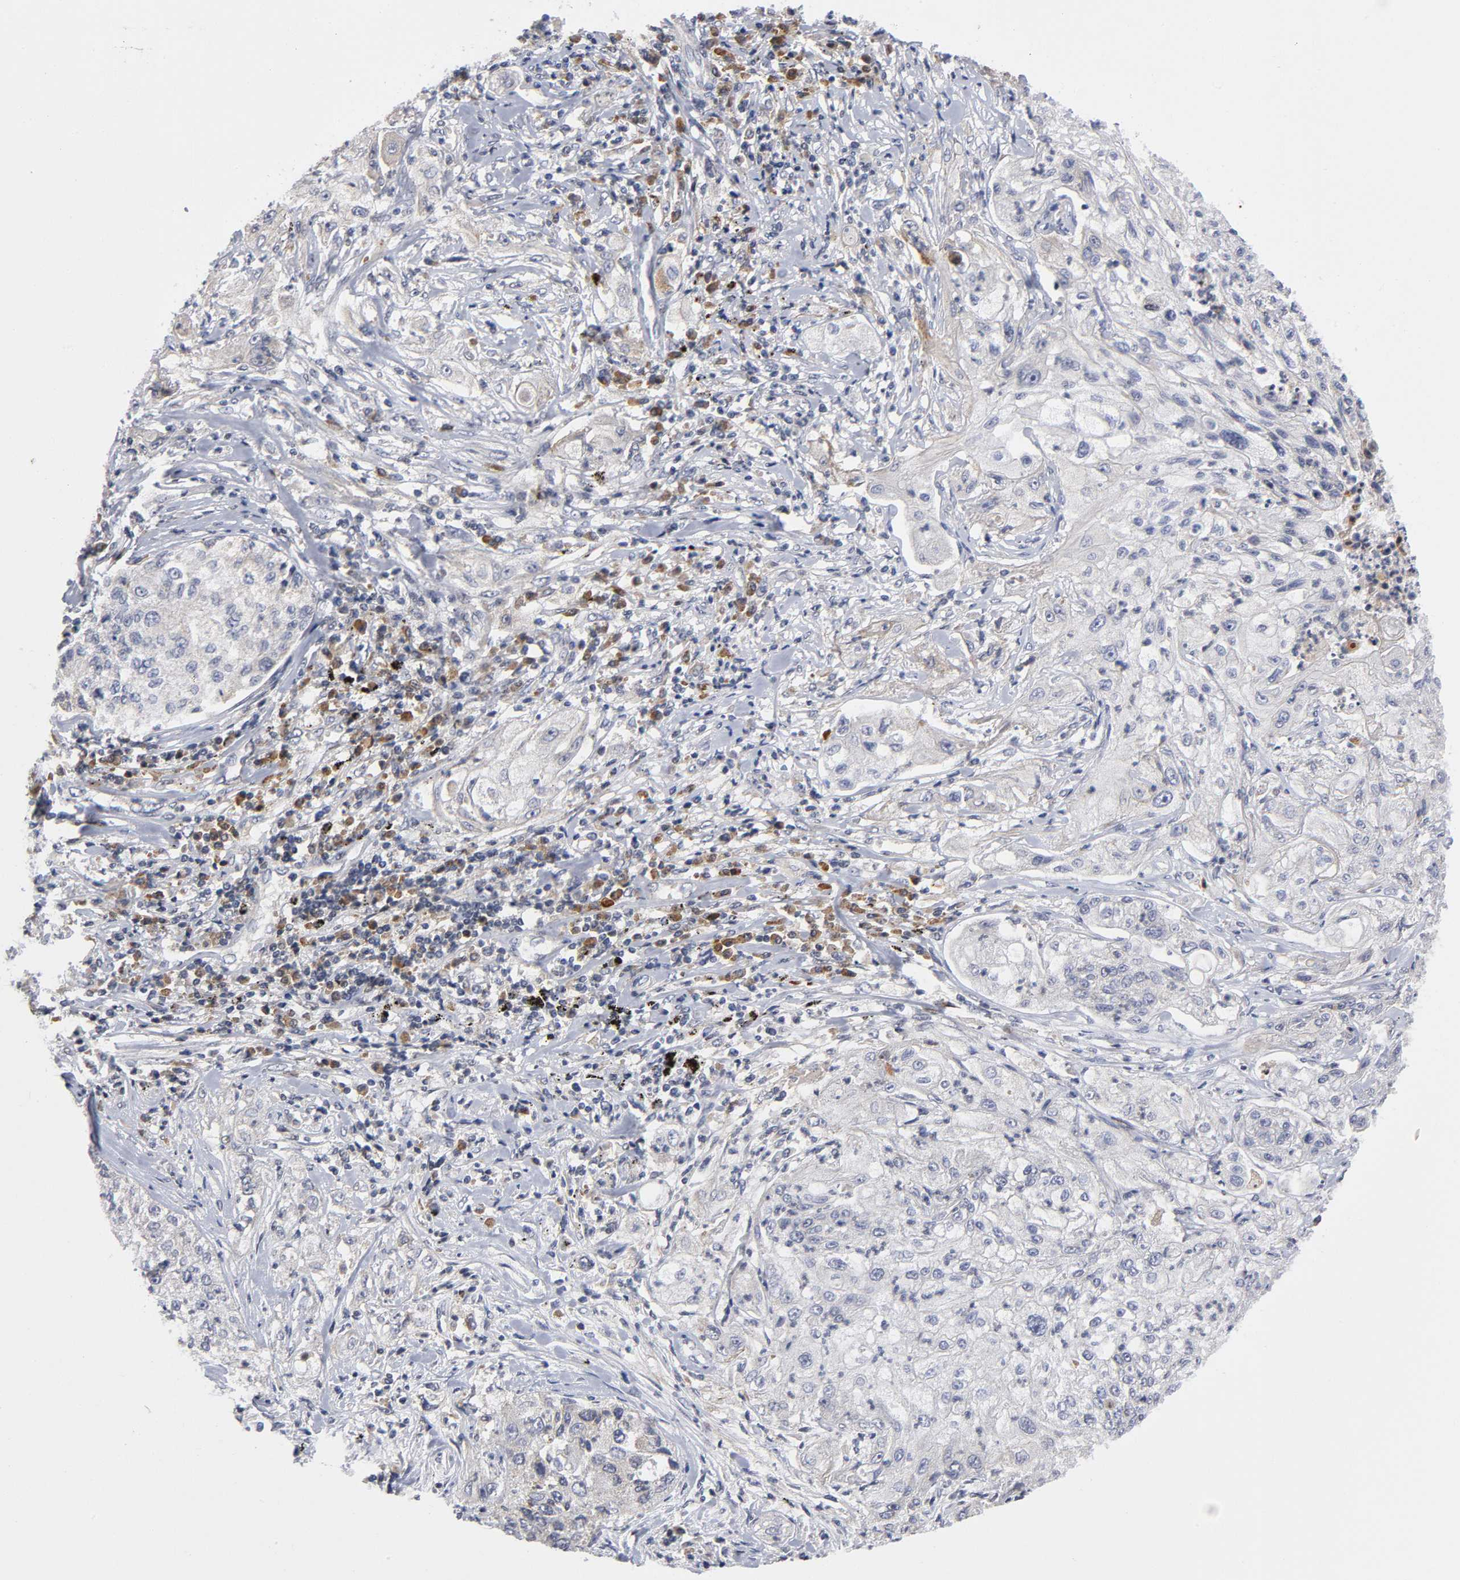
{"staining": {"intensity": "moderate", "quantity": ">75%", "location": "cytoplasmic/membranous"}, "tissue": "lung cancer", "cell_type": "Tumor cells", "image_type": "cancer", "snomed": [{"axis": "morphology", "description": "Inflammation, NOS"}, {"axis": "morphology", "description": "Squamous cell carcinoma, NOS"}, {"axis": "topography", "description": "Lymph node"}, {"axis": "topography", "description": "Soft tissue"}, {"axis": "topography", "description": "Lung"}], "caption": "Immunohistochemistry (IHC) of human squamous cell carcinoma (lung) shows medium levels of moderate cytoplasmic/membranous expression in about >75% of tumor cells. (DAB IHC, brown staining for protein, blue staining for nuclei).", "gene": "EIF5", "patient": {"sex": "male", "age": 66}}